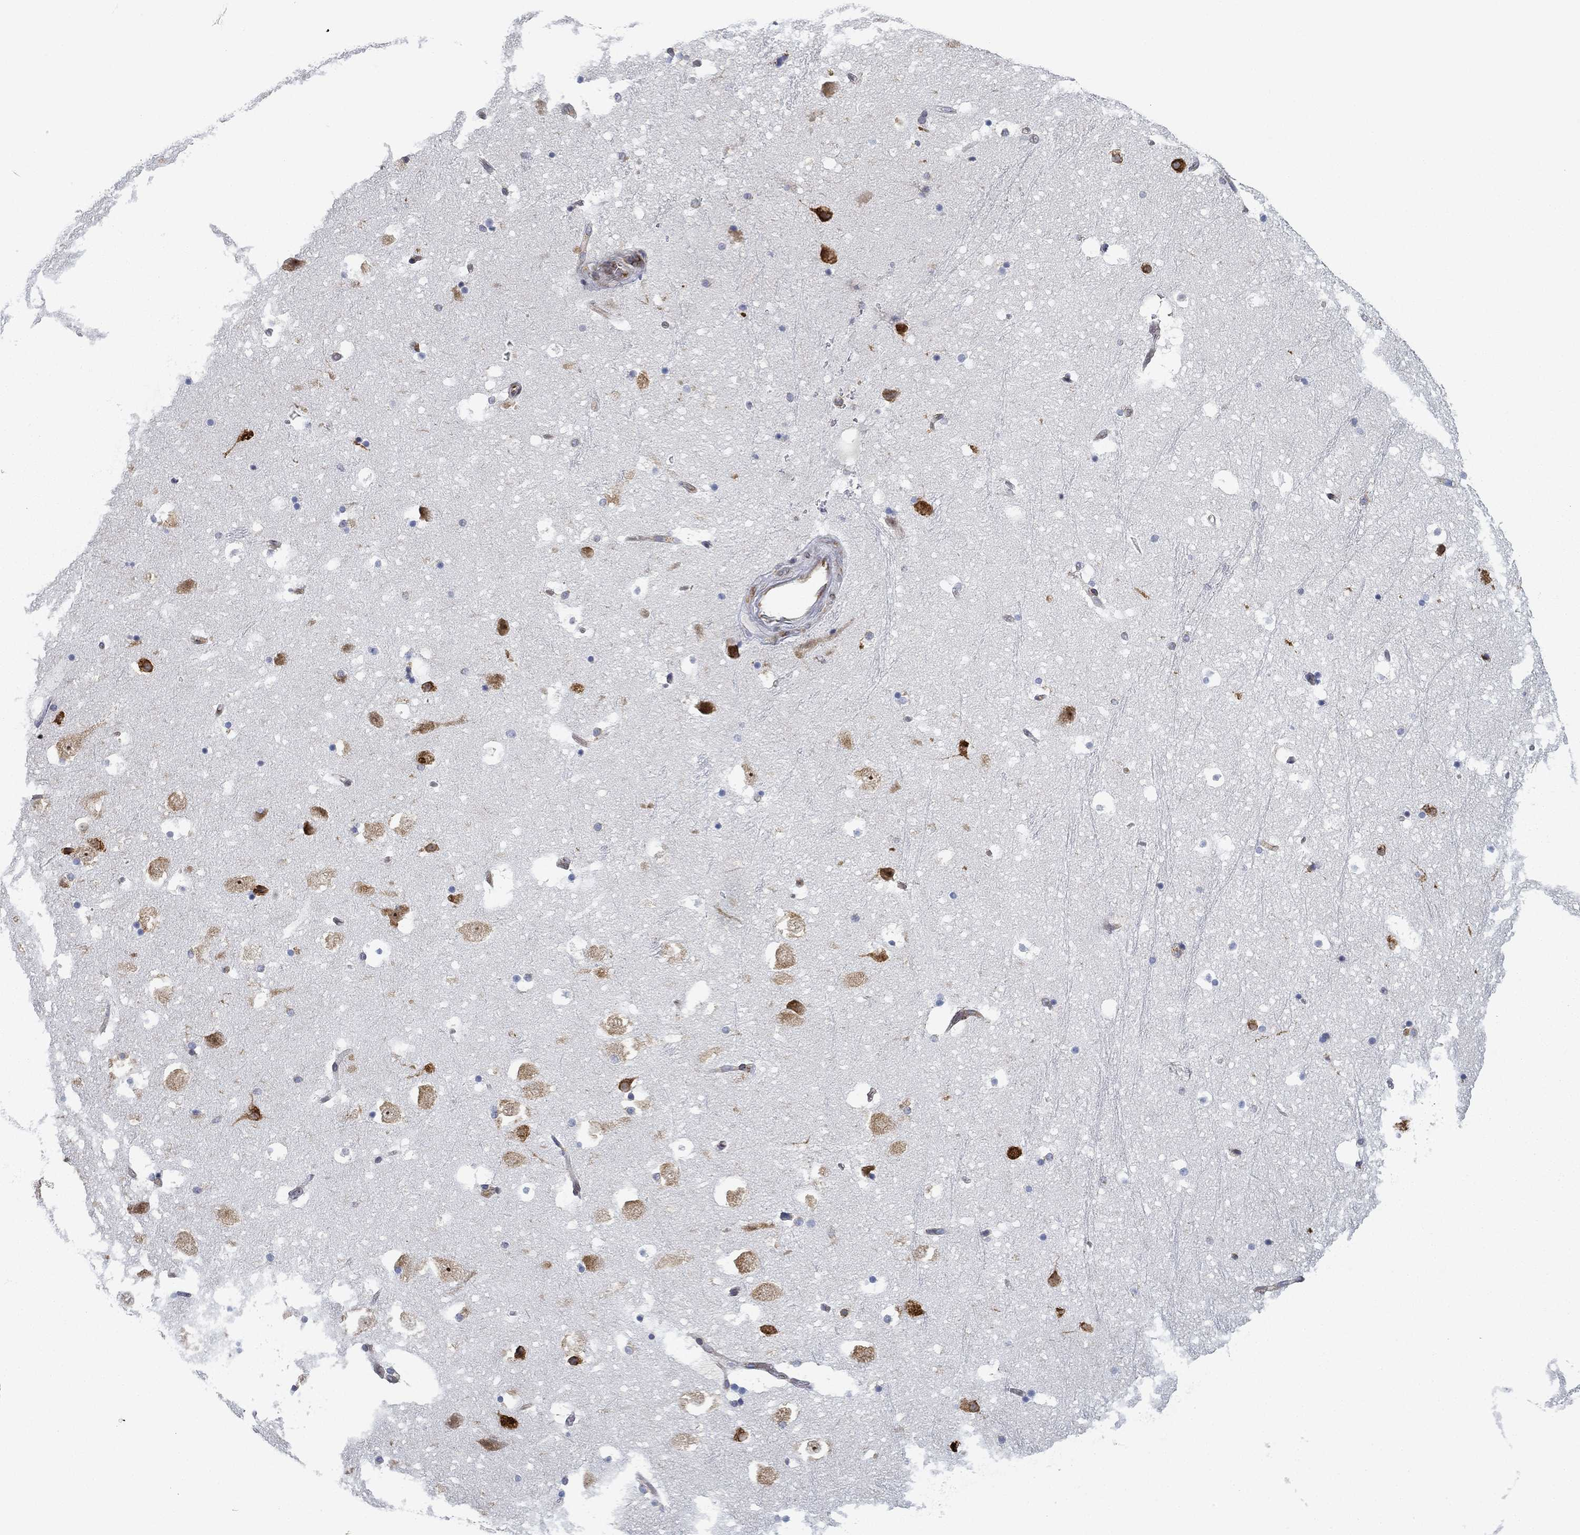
{"staining": {"intensity": "negative", "quantity": "none", "location": "none"}, "tissue": "hippocampus", "cell_type": "Glial cells", "image_type": "normal", "snomed": [{"axis": "morphology", "description": "Normal tissue, NOS"}, {"axis": "topography", "description": "Hippocampus"}], "caption": "Human hippocampus stained for a protein using IHC displays no expression in glial cells.", "gene": "FXR1", "patient": {"sex": "male", "age": 51}}